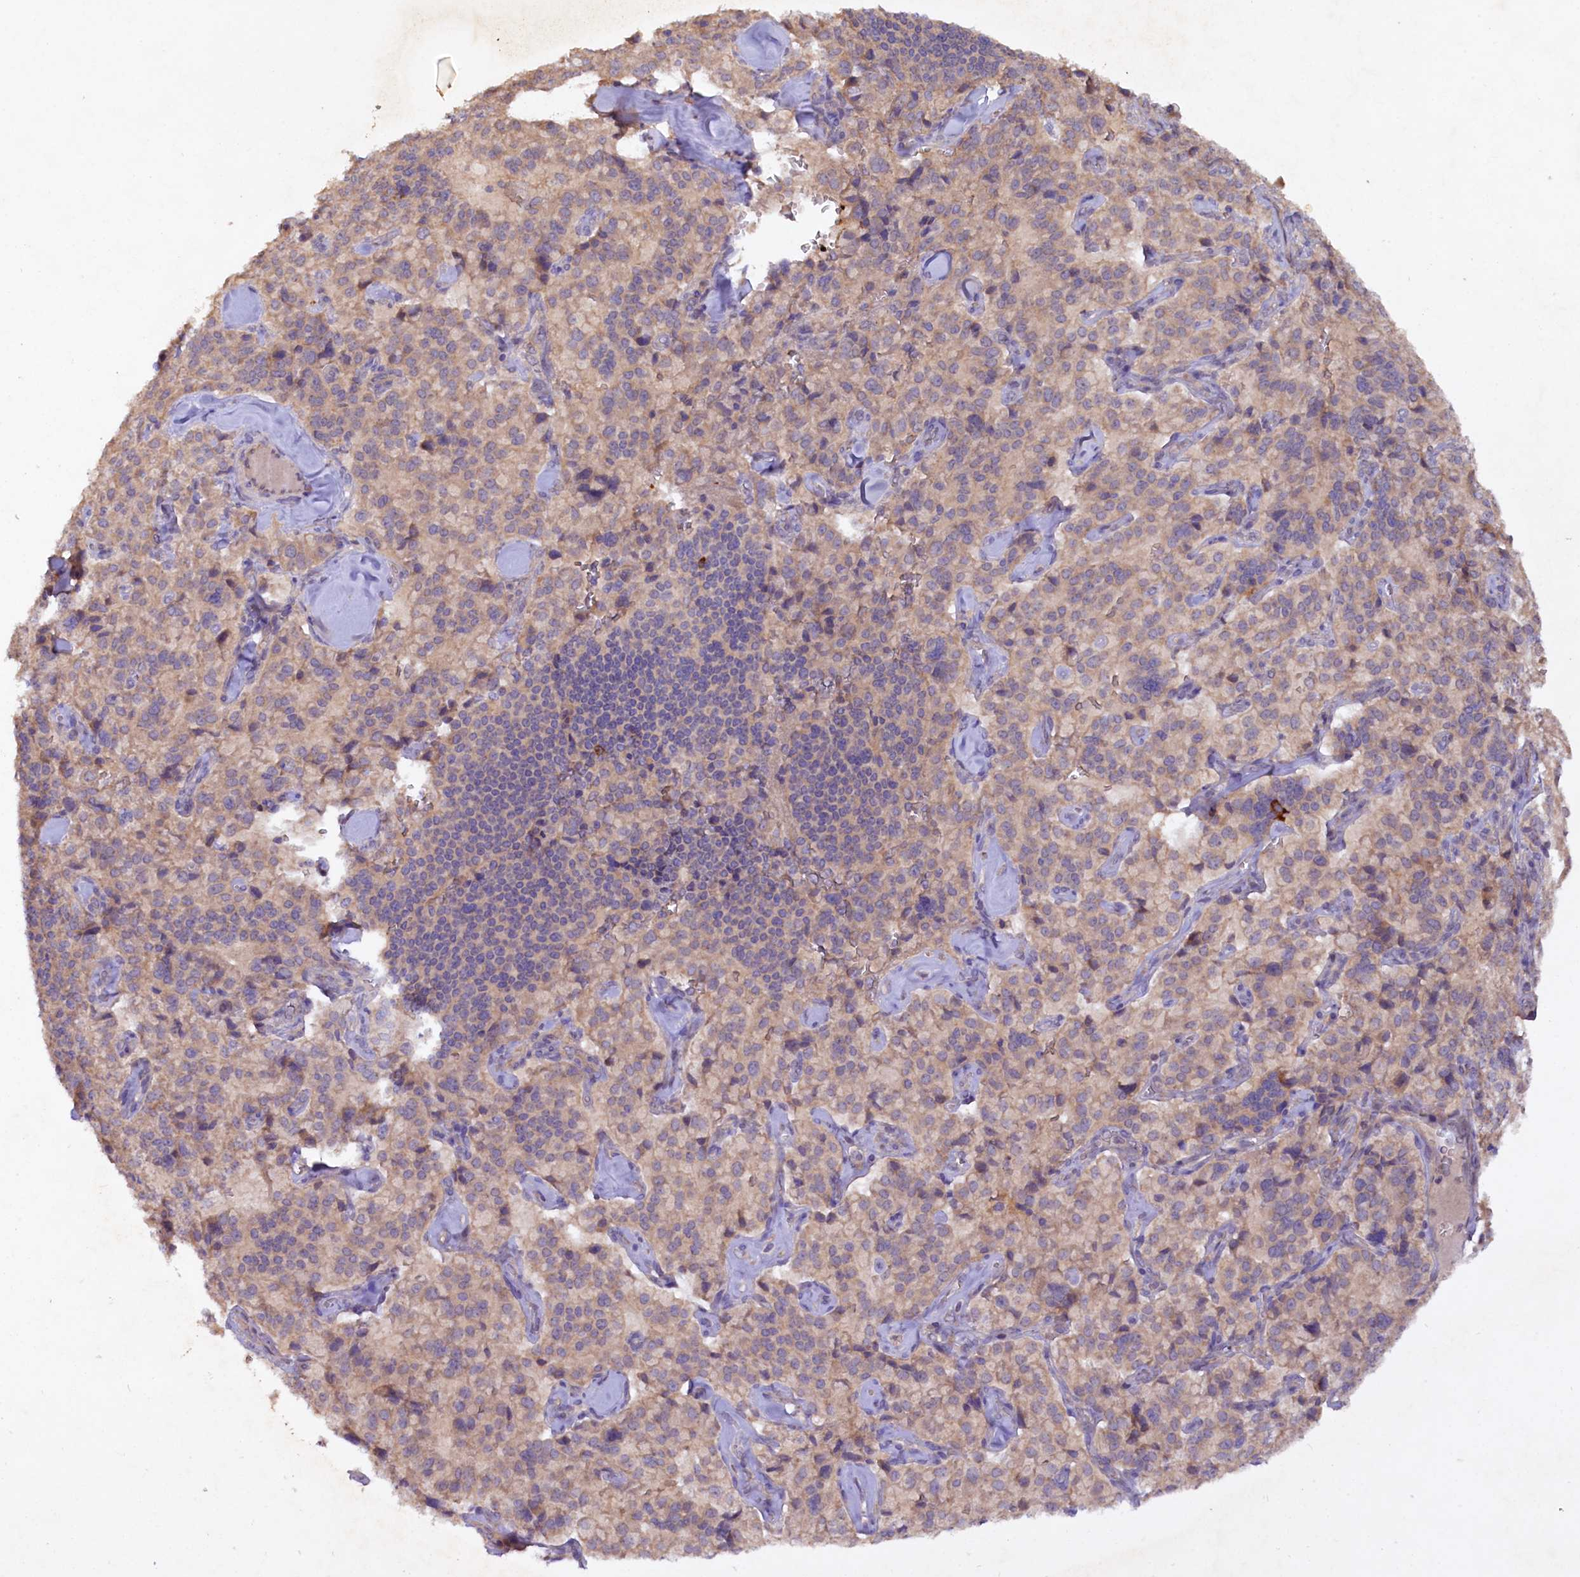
{"staining": {"intensity": "weak", "quantity": ">75%", "location": "cytoplasmic/membranous"}, "tissue": "pancreatic cancer", "cell_type": "Tumor cells", "image_type": "cancer", "snomed": [{"axis": "morphology", "description": "Adenocarcinoma, NOS"}, {"axis": "topography", "description": "Pancreas"}], "caption": "Human pancreatic cancer (adenocarcinoma) stained for a protein (brown) shows weak cytoplasmic/membranous positive staining in about >75% of tumor cells.", "gene": "ETFBKMT", "patient": {"sex": "male", "age": 65}}